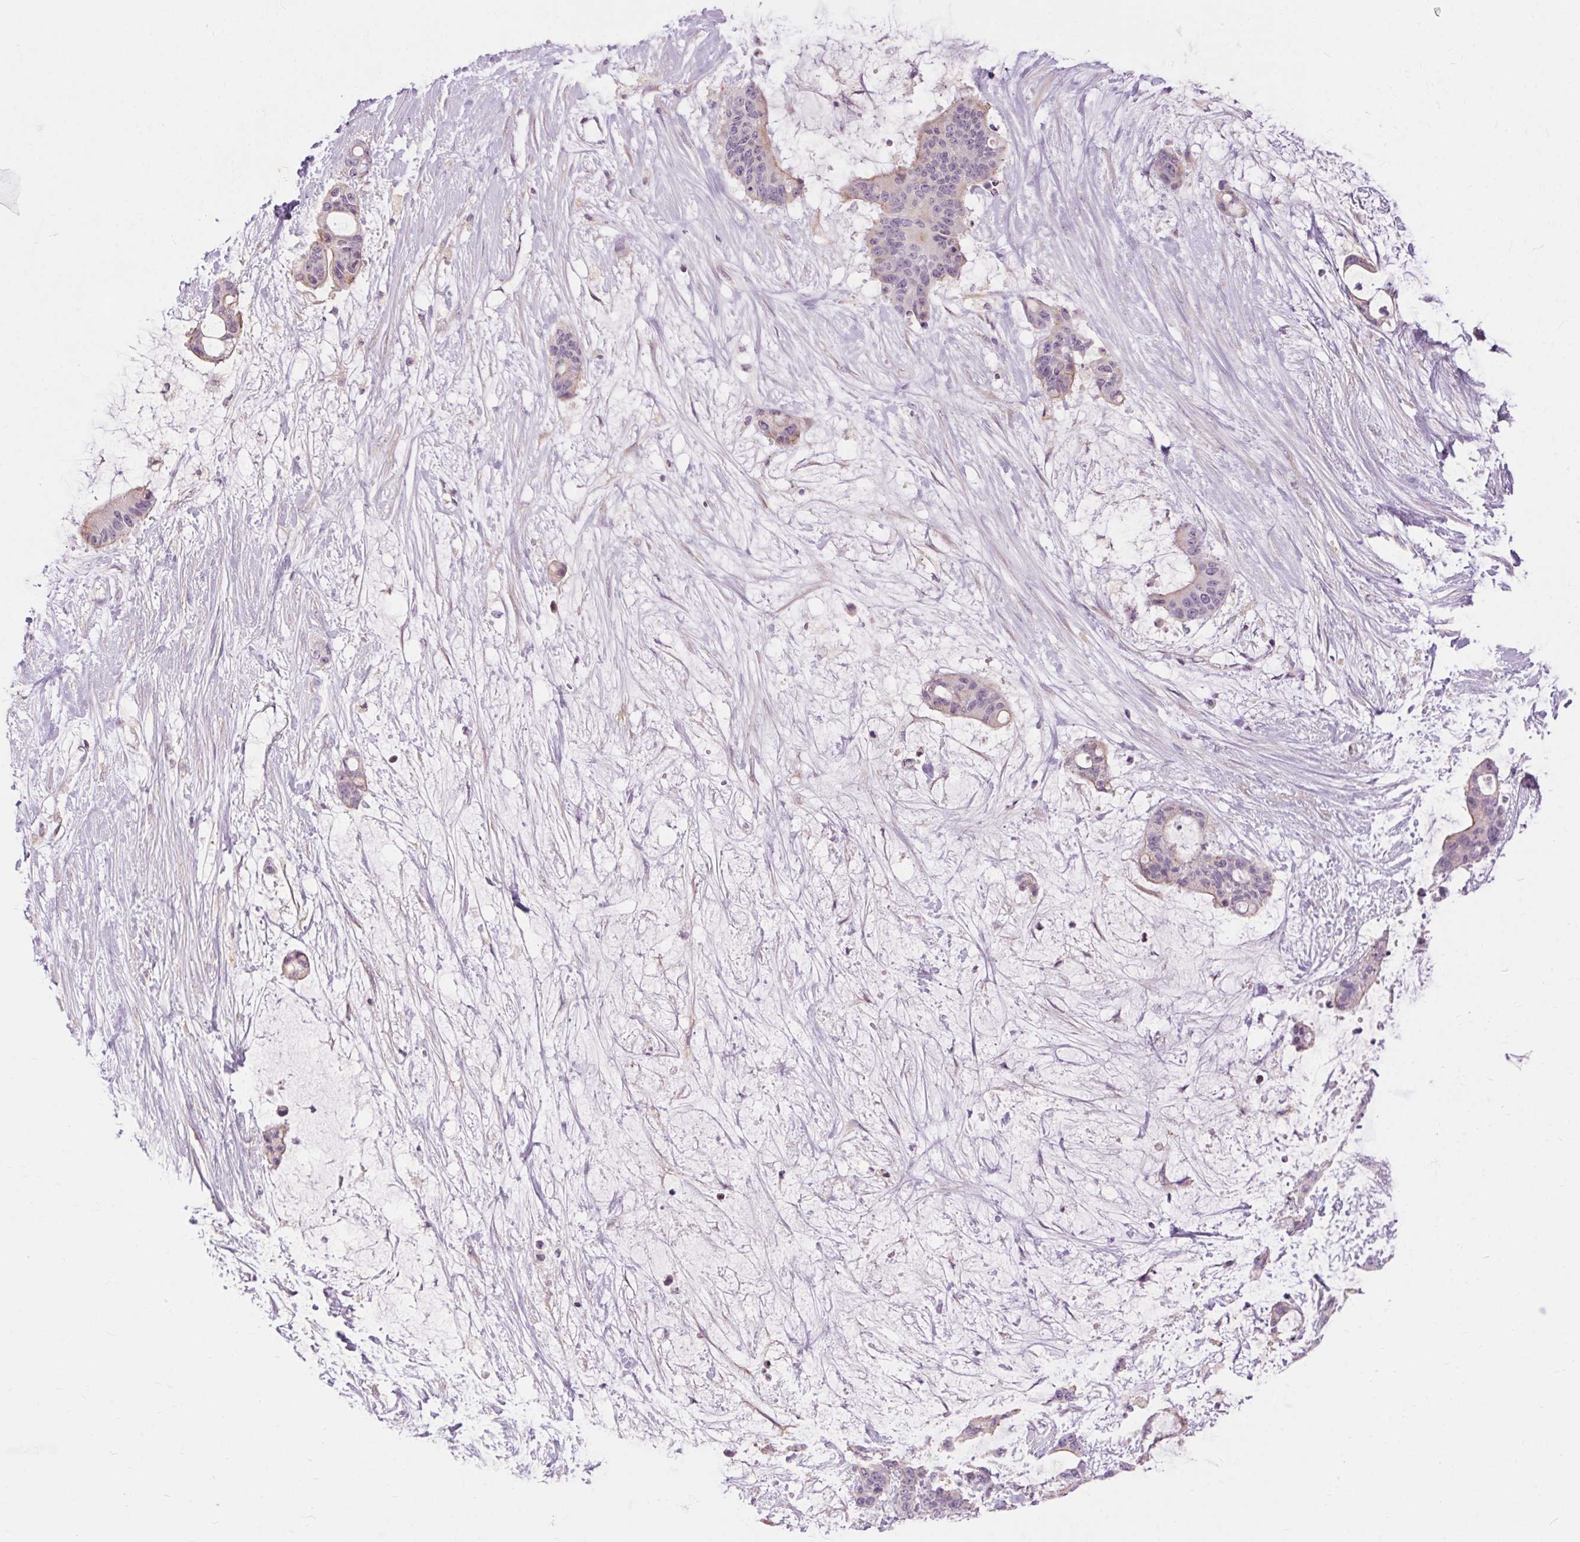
{"staining": {"intensity": "moderate", "quantity": "<25%", "location": "cytoplasmic/membranous"}, "tissue": "liver cancer", "cell_type": "Tumor cells", "image_type": "cancer", "snomed": [{"axis": "morphology", "description": "Normal tissue, NOS"}, {"axis": "morphology", "description": "Cholangiocarcinoma"}, {"axis": "topography", "description": "Liver"}, {"axis": "topography", "description": "Peripheral nerve tissue"}], "caption": "Approximately <25% of tumor cells in liver cancer display moderate cytoplasmic/membranous protein staining as visualized by brown immunohistochemical staining.", "gene": "TM6SF1", "patient": {"sex": "female", "age": 73}}